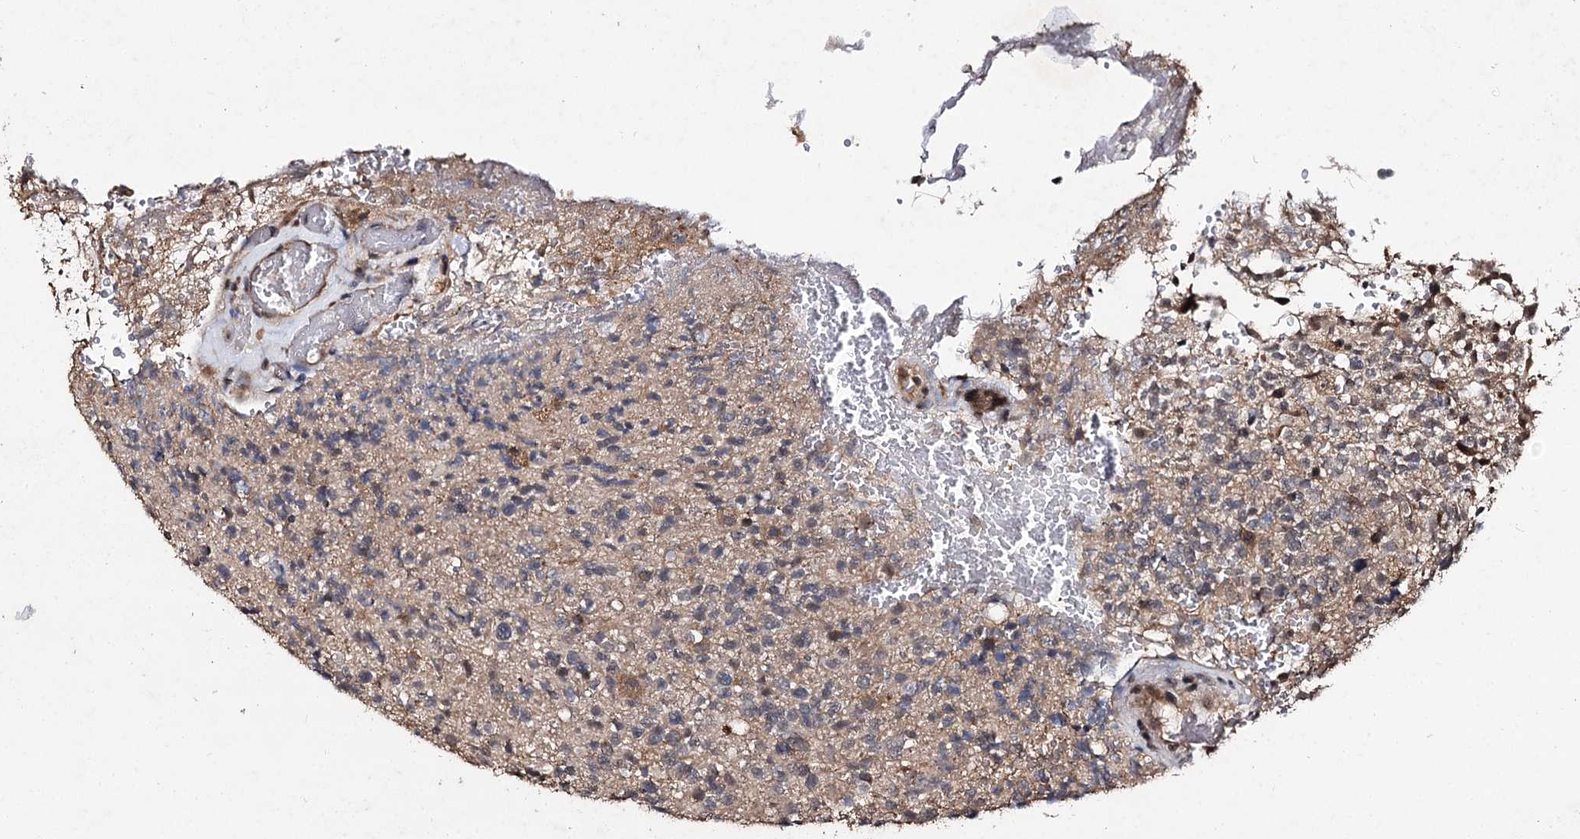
{"staining": {"intensity": "negative", "quantity": "none", "location": "none"}, "tissue": "glioma", "cell_type": "Tumor cells", "image_type": "cancer", "snomed": [{"axis": "morphology", "description": "Glioma, malignant, High grade"}, {"axis": "topography", "description": "Brain"}], "caption": "Photomicrograph shows no significant protein positivity in tumor cells of malignant glioma (high-grade).", "gene": "SLC46A3", "patient": {"sex": "male", "age": 56}}